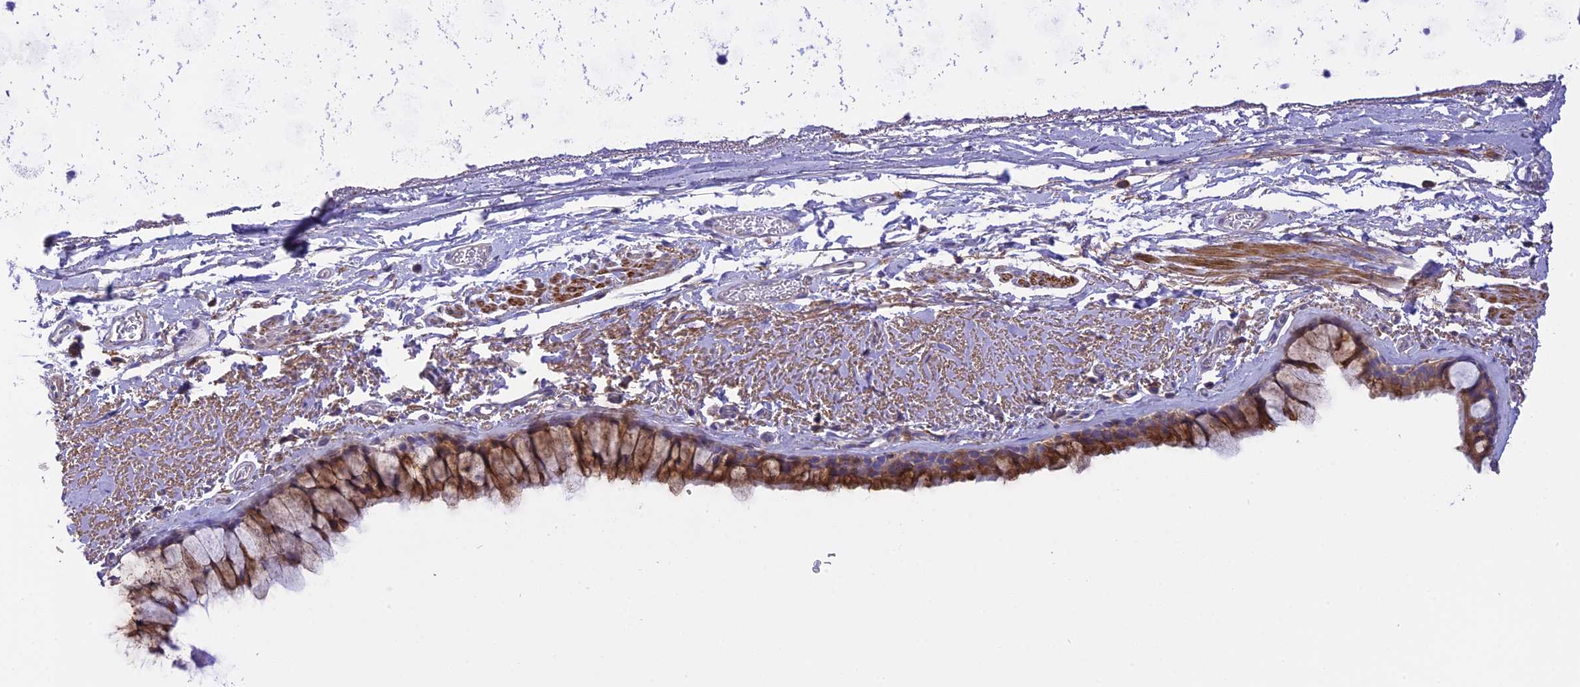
{"staining": {"intensity": "moderate", "quantity": ">75%", "location": "cytoplasmic/membranous"}, "tissue": "bronchus", "cell_type": "Respiratory epithelial cells", "image_type": "normal", "snomed": [{"axis": "morphology", "description": "Normal tissue, NOS"}, {"axis": "topography", "description": "Bronchus"}], "caption": "Brown immunohistochemical staining in benign human bronchus exhibits moderate cytoplasmic/membranous positivity in about >75% of respiratory epithelial cells.", "gene": "CORO7", "patient": {"sex": "male", "age": 65}}